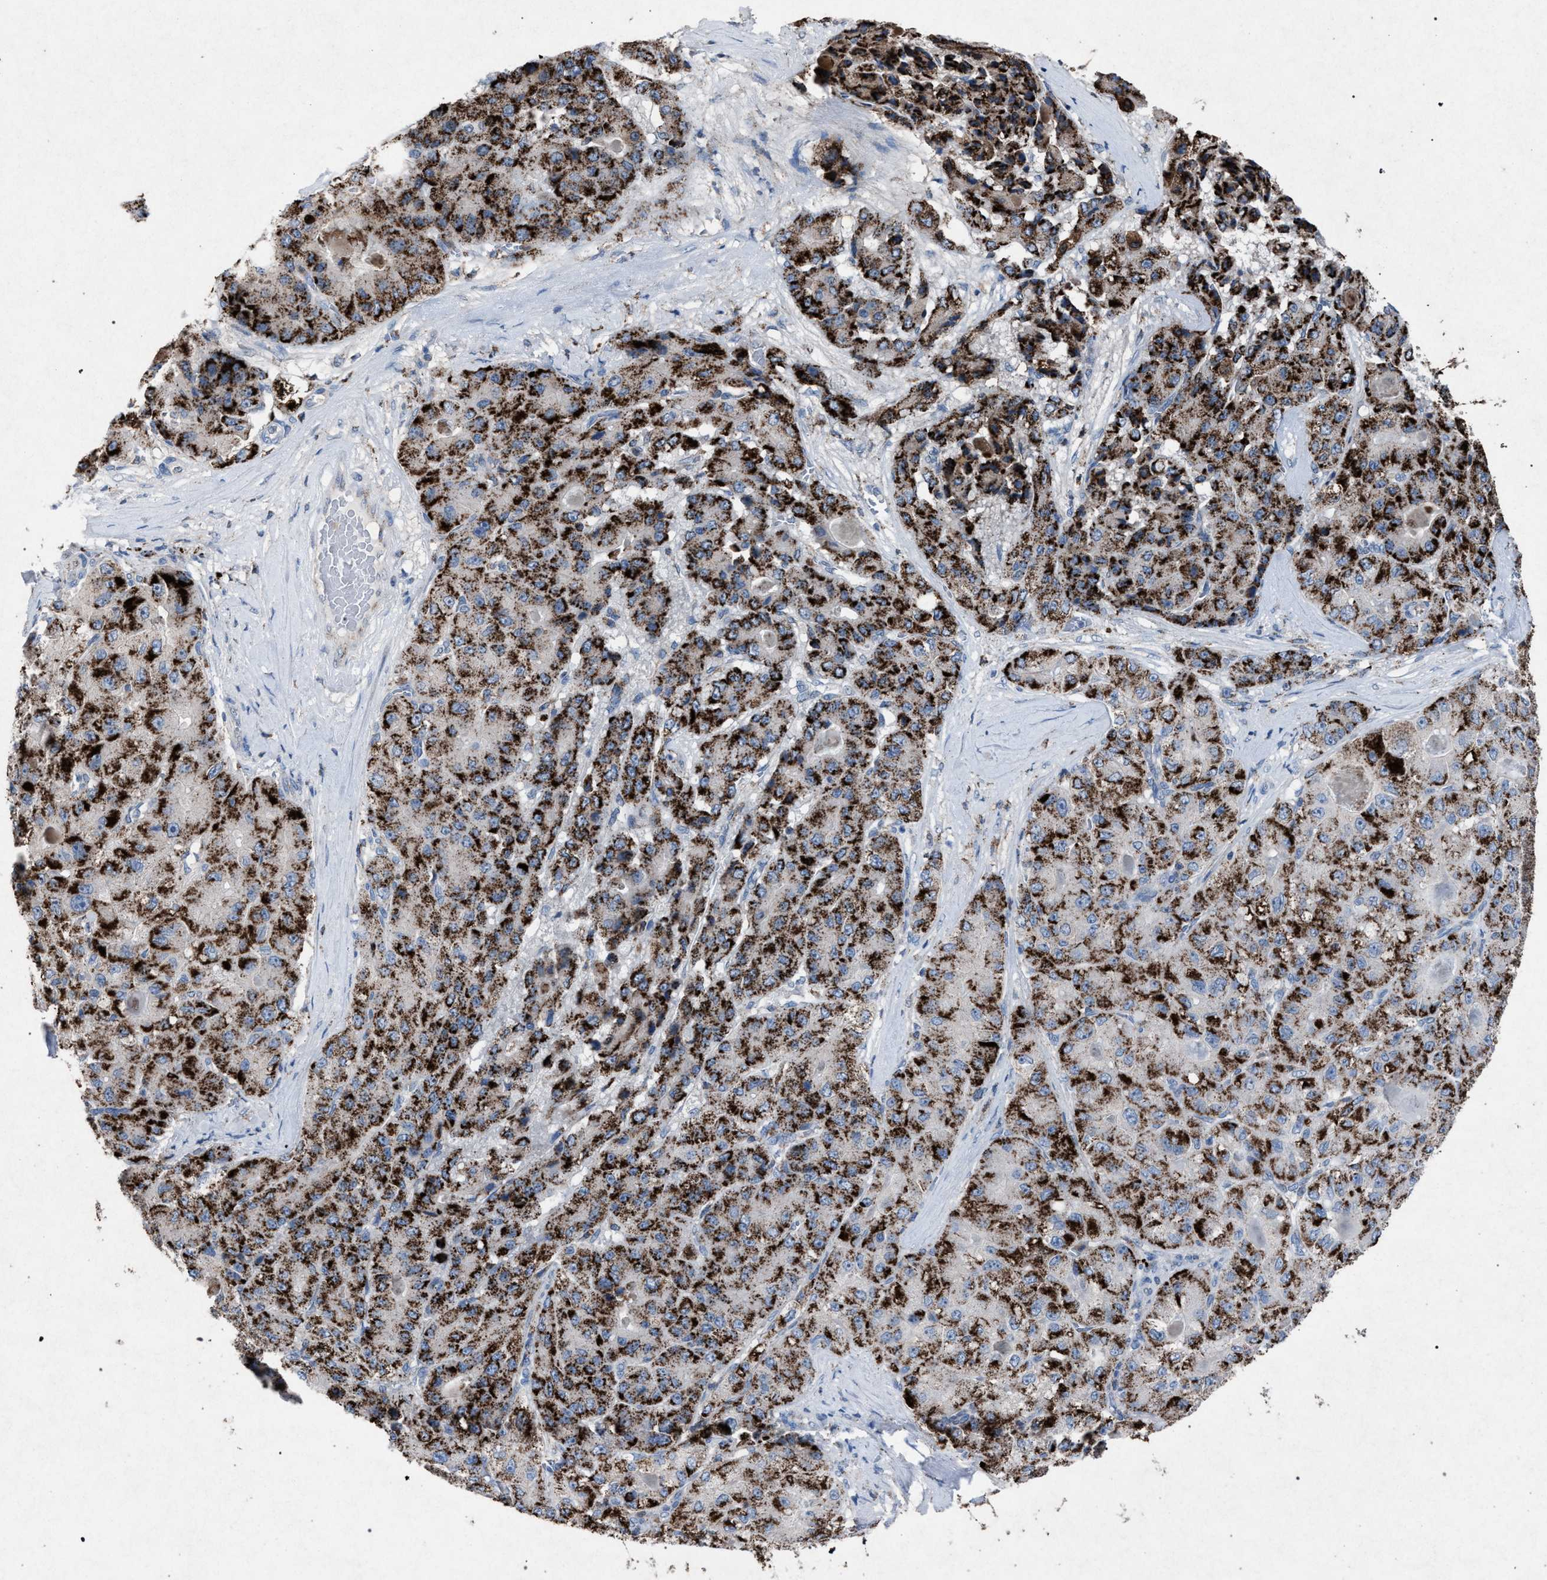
{"staining": {"intensity": "strong", "quantity": ">75%", "location": "cytoplasmic/membranous"}, "tissue": "liver cancer", "cell_type": "Tumor cells", "image_type": "cancer", "snomed": [{"axis": "morphology", "description": "Carcinoma, Hepatocellular, NOS"}, {"axis": "topography", "description": "Liver"}], "caption": "Liver cancer was stained to show a protein in brown. There is high levels of strong cytoplasmic/membranous staining in approximately >75% of tumor cells.", "gene": "HSD17B4", "patient": {"sex": "male", "age": 80}}